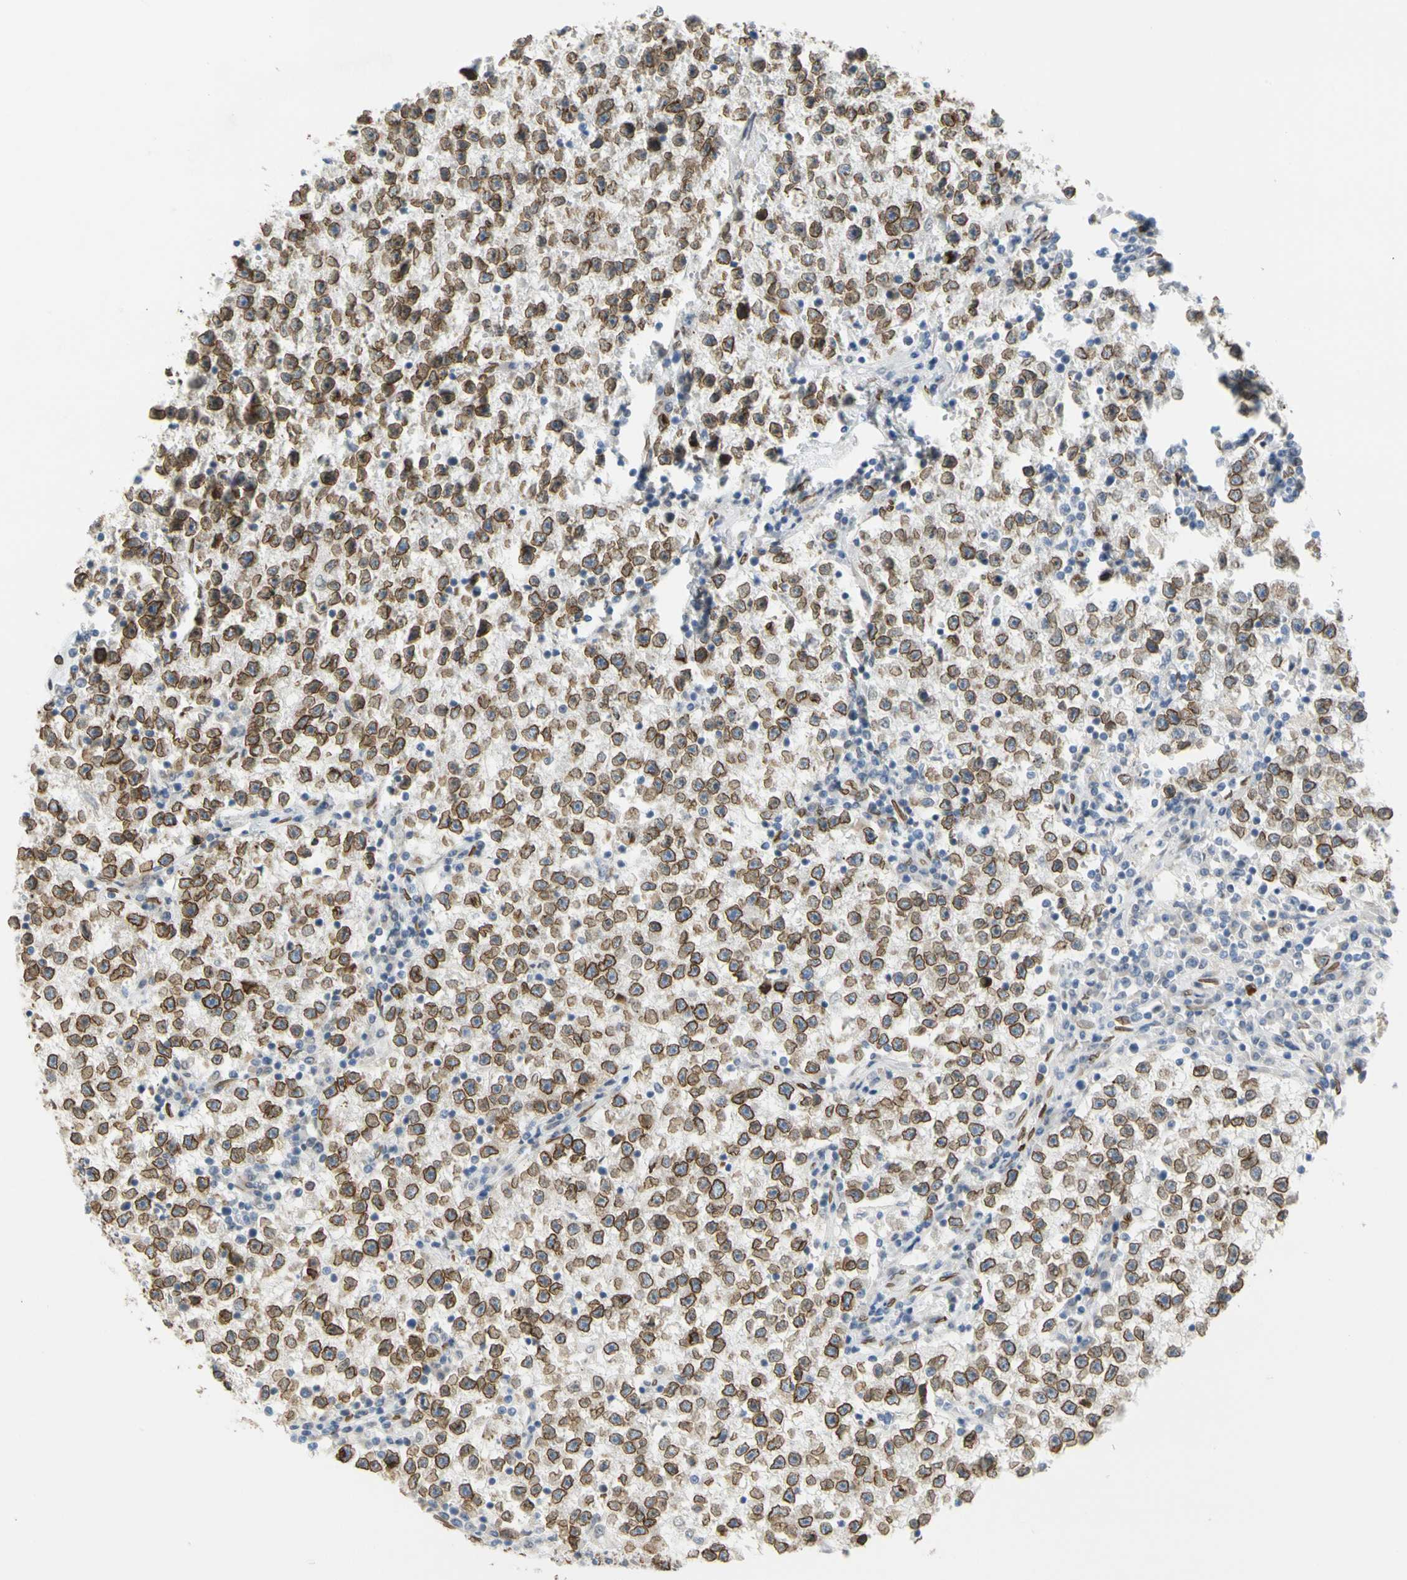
{"staining": {"intensity": "moderate", "quantity": ">75%", "location": "cytoplasmic/membranous,nuclear"}, "tissue": "testis cancer", "cell_type": "Tumor cells", "image_type": "cancer", "snomed": [{"axis": "morphology", "description": "Seminoma, NOS"}, {"axis": "topography", "description": "Testis"}], "caption": "This micrograph shows immunohistochemistry (IHC) staining of testis cancer, with medium moderate cytoplasmic/membranous and nuclear staining in approximately >75% of tumor cells.", "gene": "SUN1", "patient": {"sex": "male", "age": 22}}